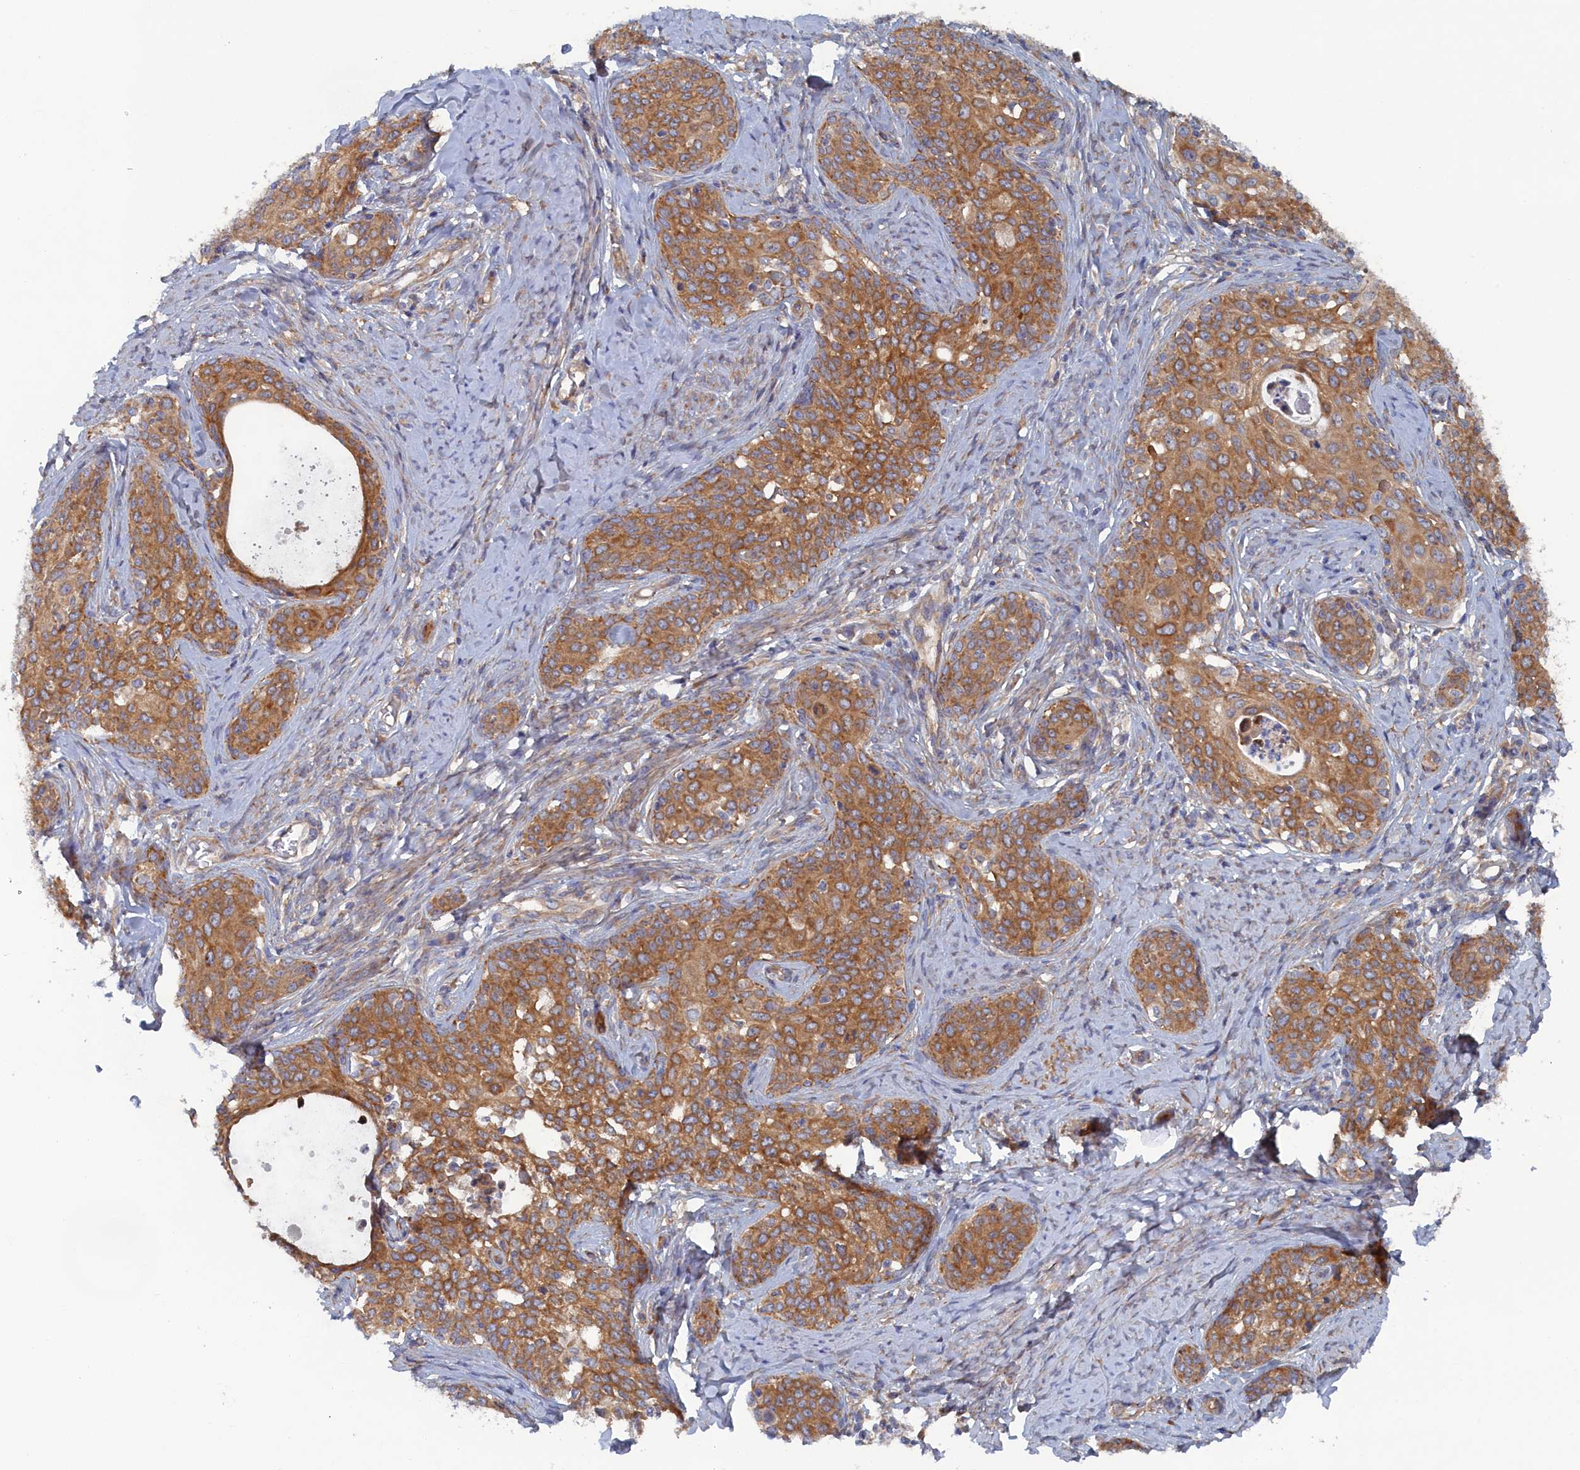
{"staining": {"intensity": "moderate", "quantity": ">75%", "location": "cytoplasmic/membranous"}, "tissue": "cervical cancer", "cell_type": "Tumor cells", "image_type": "cancer", "snomed": [{"axis": "morphology", "description": "Squamous cell carcinoma, NOS"}, {"axis": "morphology", "description": "Adenocarcinoma, NOS"}, {"axis": "topography", "description": "Cervix"}], "caption": "Cervical squamous cell carcinoma was stained to show a protein in brown. There is medium levels of moderate cytoplasmic/membranous positivity in about >75% of tumor cells. Immunohistochemistry stains the protein of interest in brown and the nuclei are stained blue.", "gene": "TMEM196", "patient": {"sex": "female", "age": 52}}